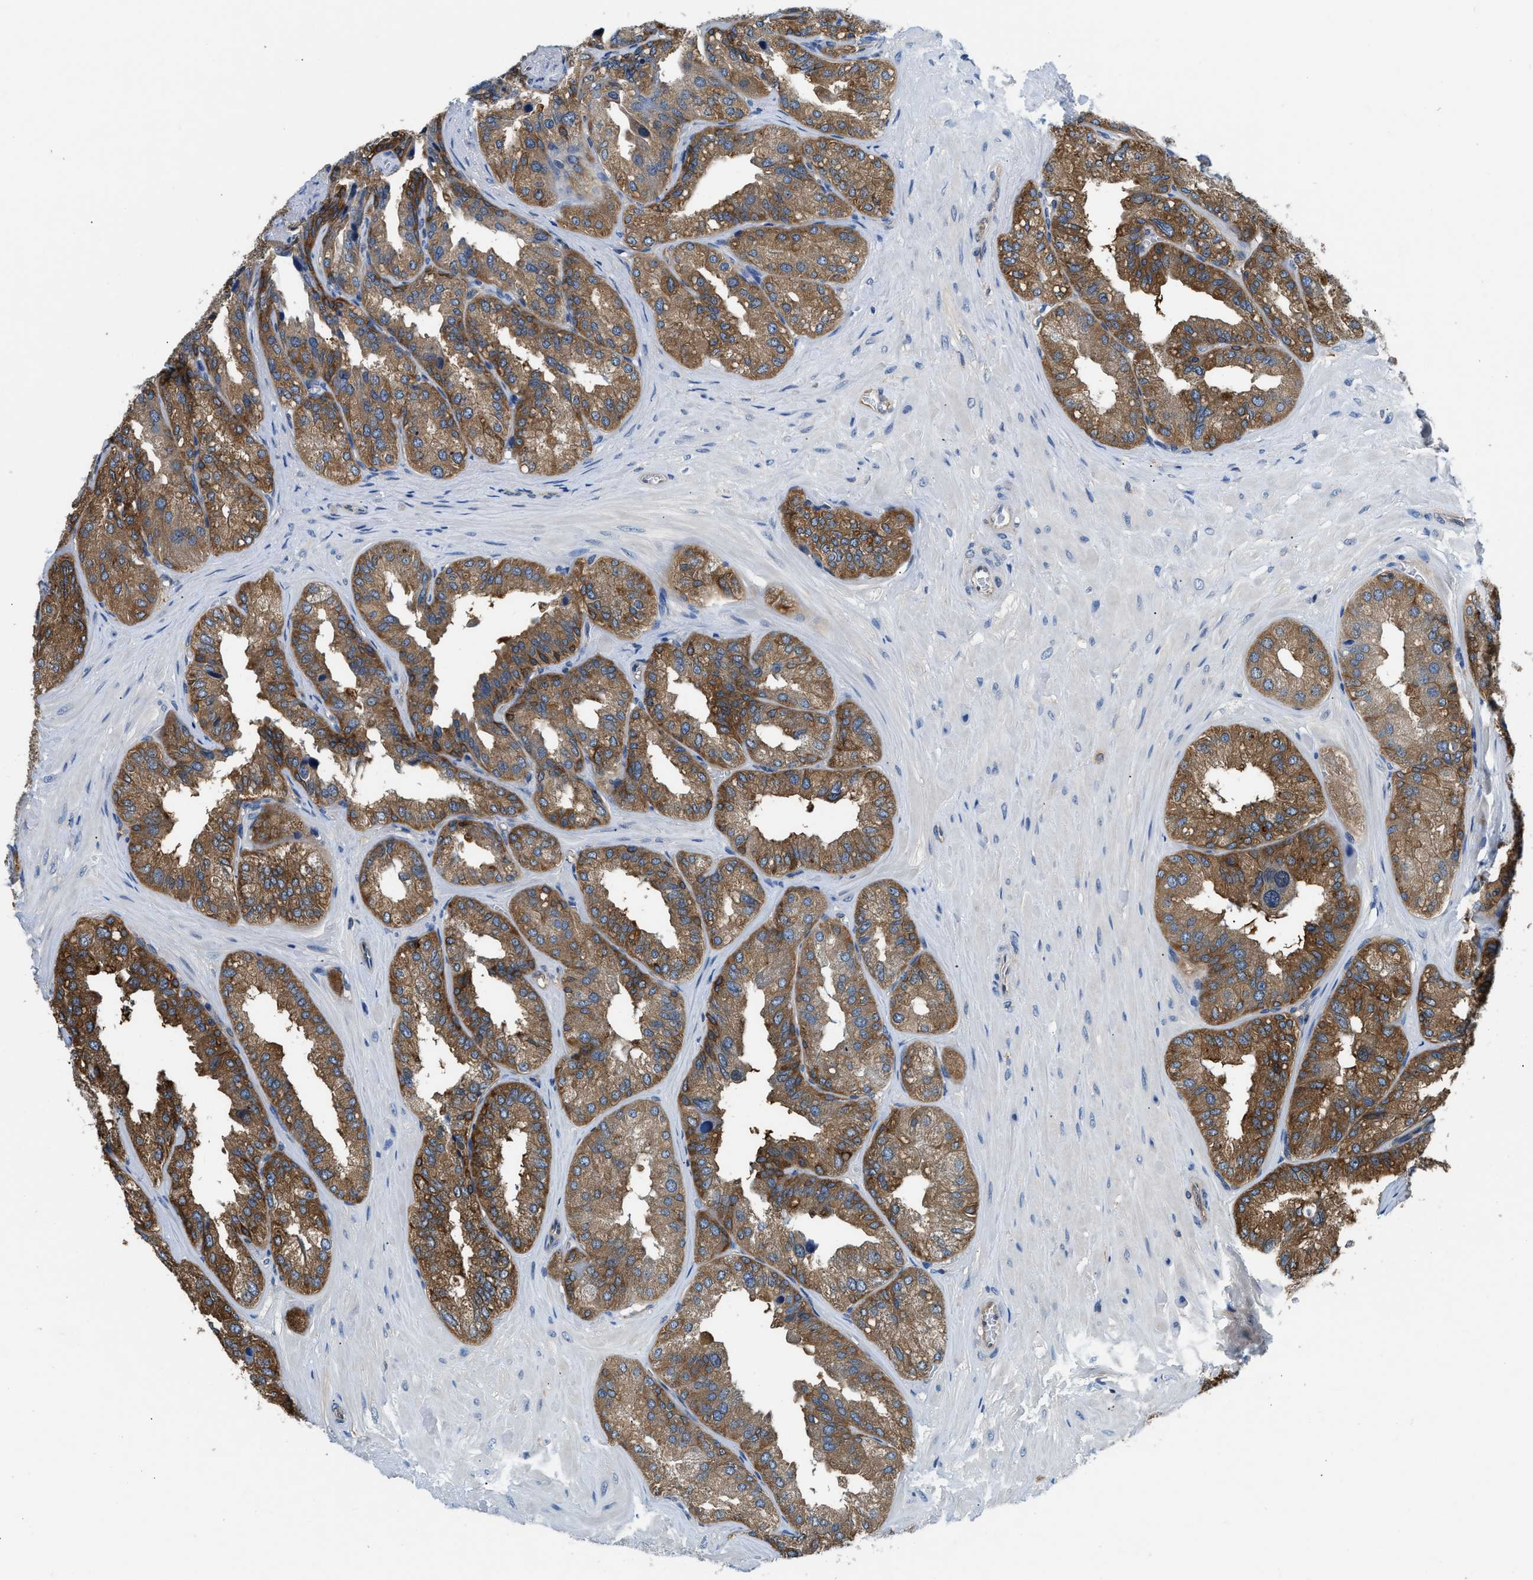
{"staining": {"intensity": "moderate", "quantity": ">75%", "location": "cytoplasmic/membranous"}, "tissue": "seminal vesicle", "cell_type": "Glandular cells", "image_type": "normal", "snomed": [{"axis": "morphology", "description": "Normal tissue, NOS"}, {"axis": "topography", "description": "Prostate"}, {"axis": "topography", "description": "Seminal veicle"}], "caption": "This image displays normal seminal vesicle stained with immunohistochemistry (IHC) to label a protein in brown. The cytoplasmic/membranous of glandular cells show moderate positivity for the protein. Nuclei are counter-stained blue.", "gene": "PKM", "patient": {"sex": "male", "age": 51}}